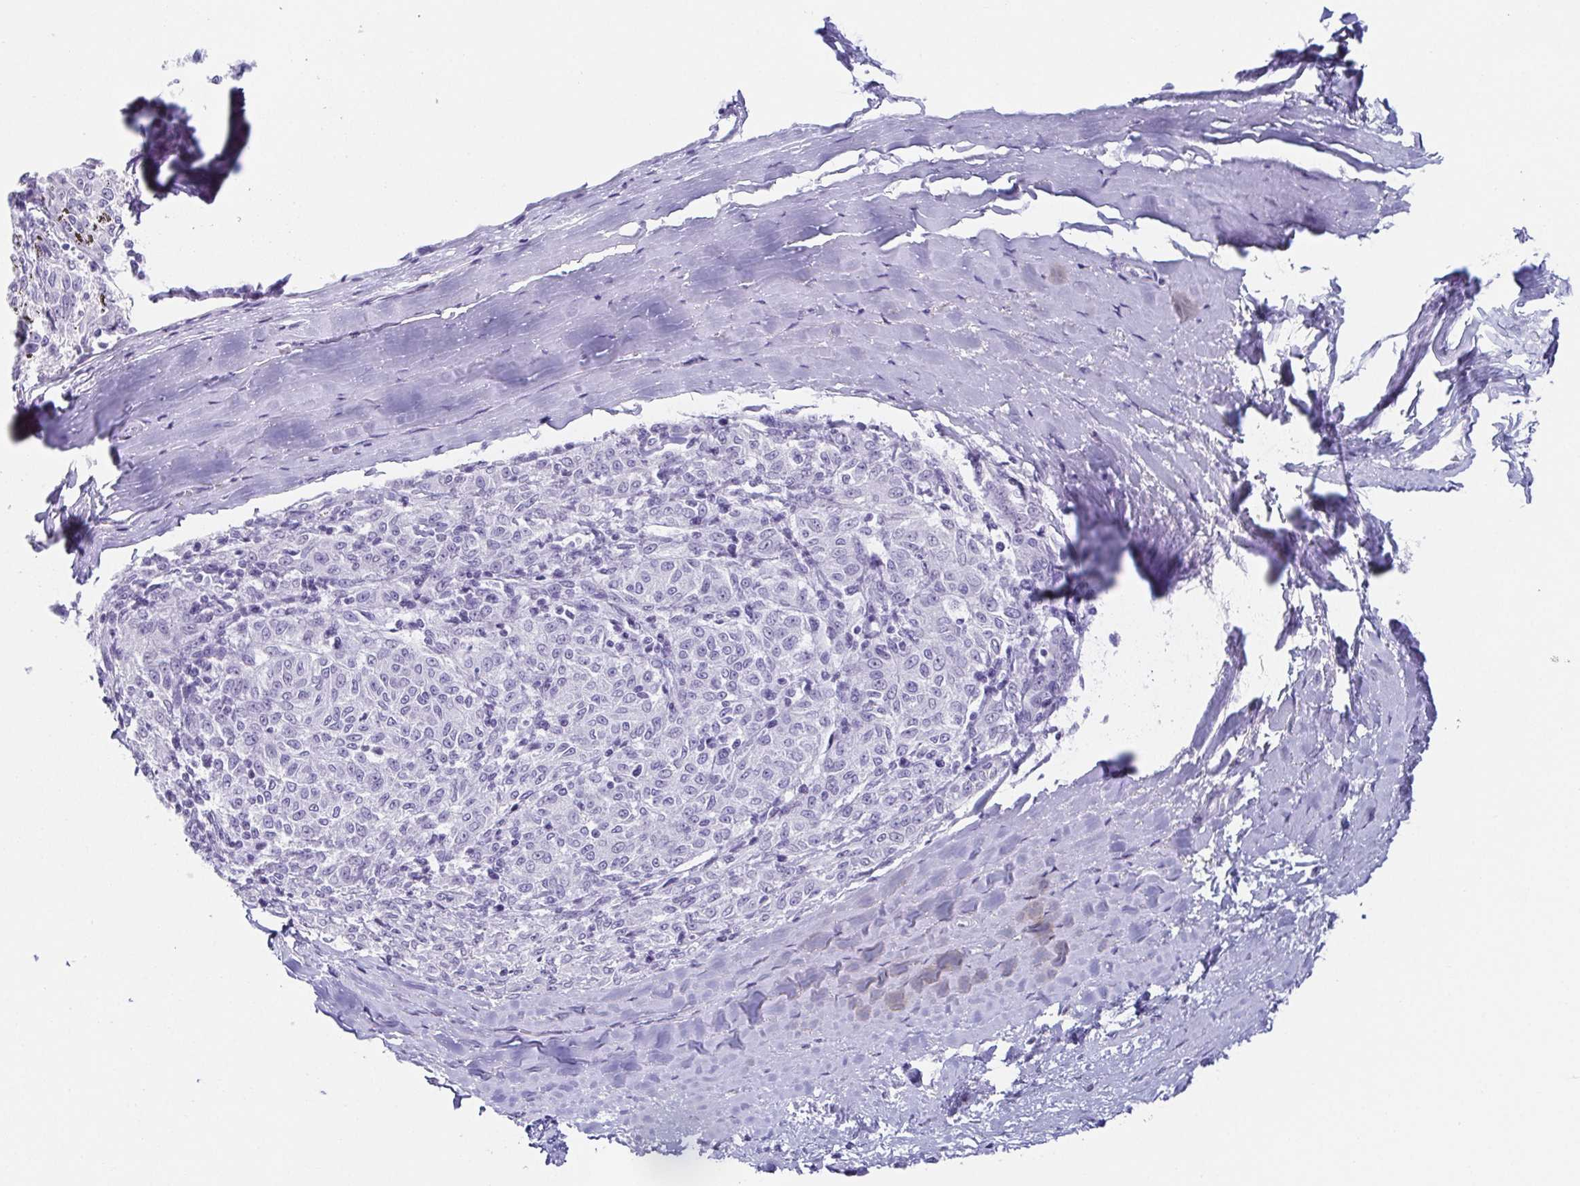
{"staining": {"intensity": "negative", "quantity": "none", "location": "none"}, "tissue": "melanoma", "cell_type": "Tumor cells", "image_type": "cancer", "snomed": [{"axis": "morphology", "description": "Malignant melanoma, NOS"}, {"axis": "topography", "description": "Skin"}], "caption": "An image of human malignant melanoma is negative for staining in tumor cells. (DAB IHC with hematoxylin counter stain).", "gene": "ESX1", "patient": {"sex": "female", "age": 72}}